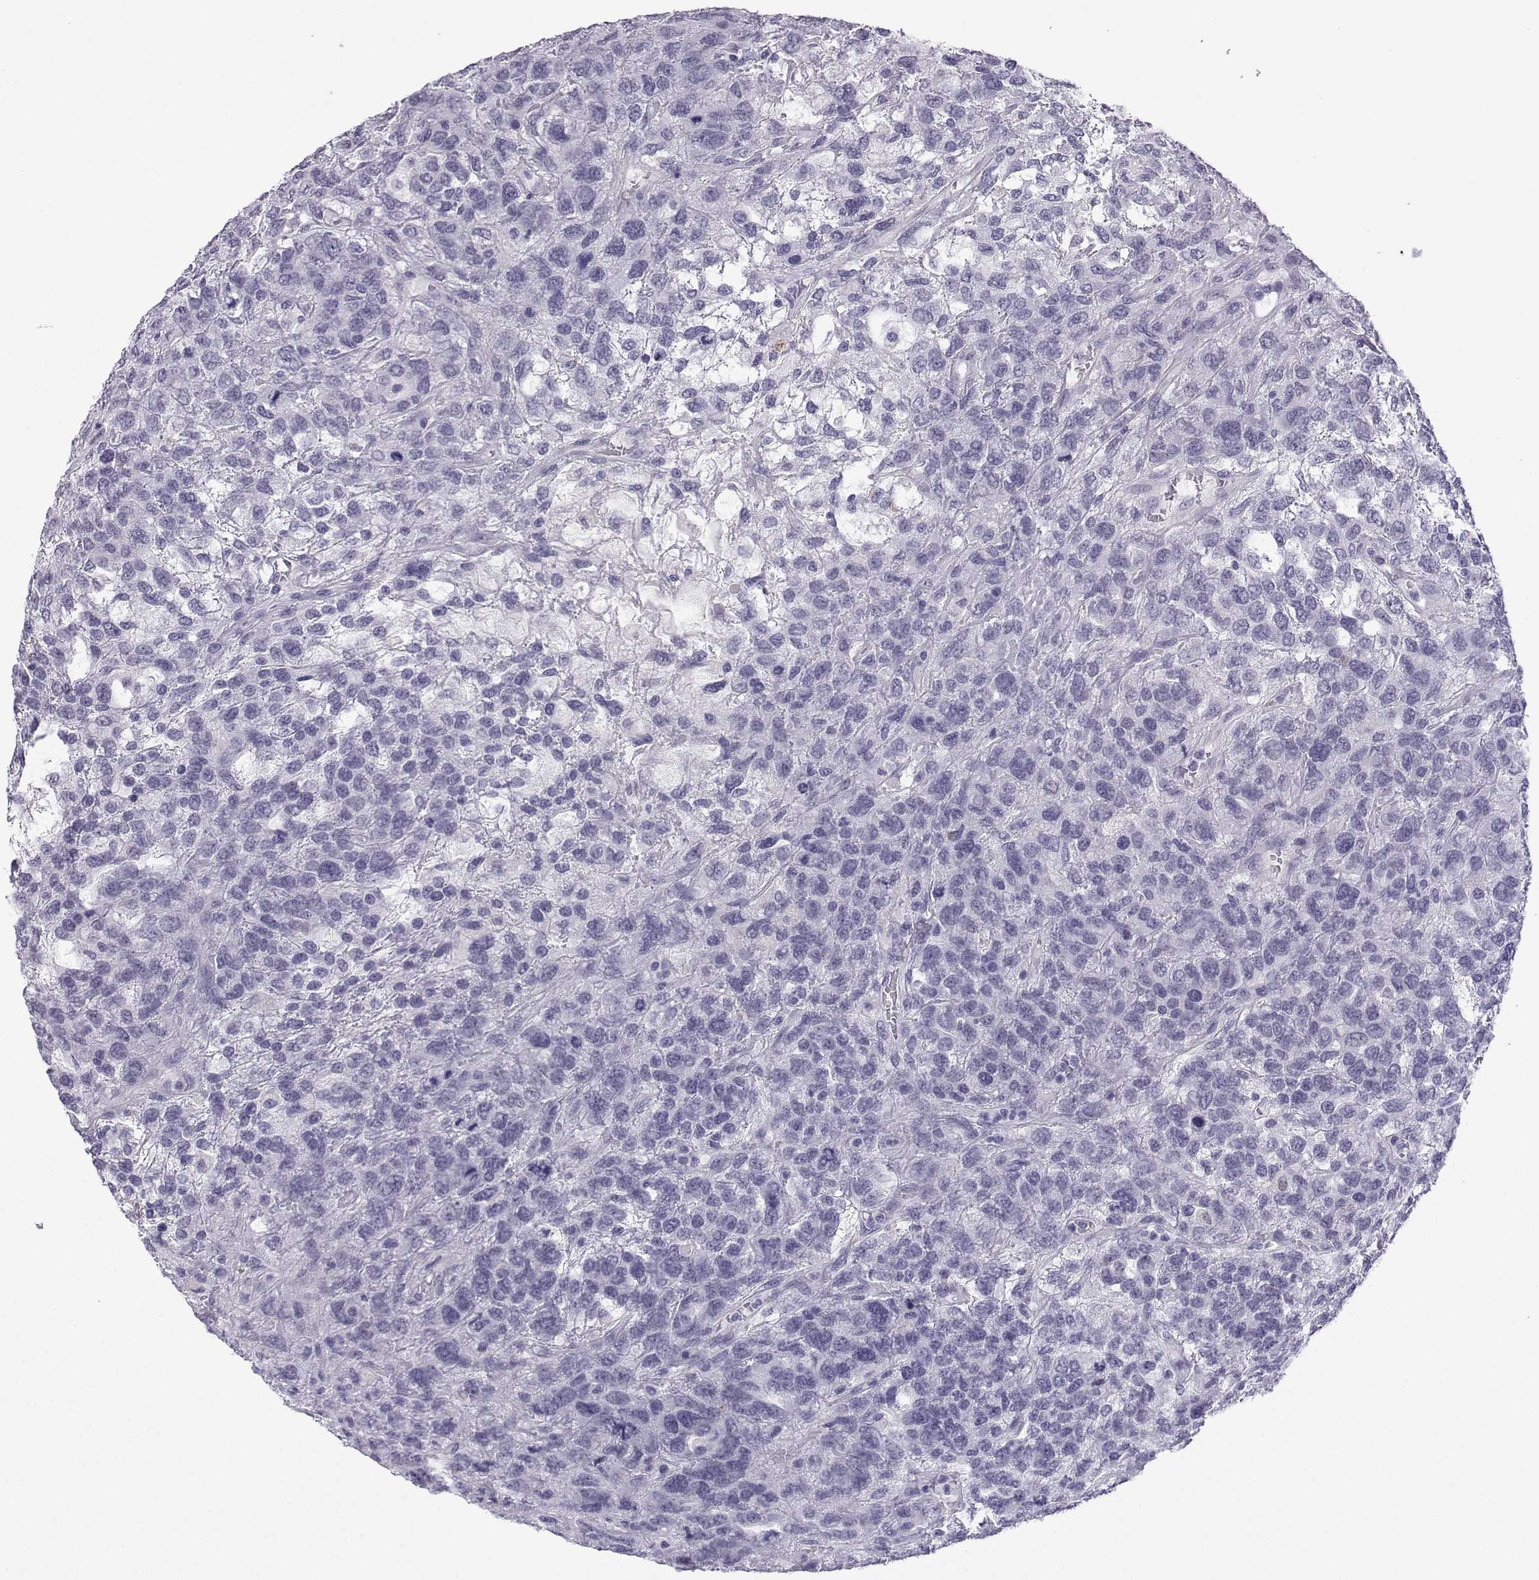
{"staining": {"intensity": "negative", "quantity": "none", "location": "none"}, "tissue": "testis cancer", "cell_type": "Tumor cells", "image_type": "cancer", "snomed": [{"axis": "morphology", "description": "Seminoma, NOS"}, {"axis": "topography", "description": "Testis"}], "caption": "Testis cancer (seminoma) stained for a protein using immunohistochemistry (IHC) displays no expression tumor cells.", "gene": "MRGBP", "patient": {"sex": "male", "age": 52}}